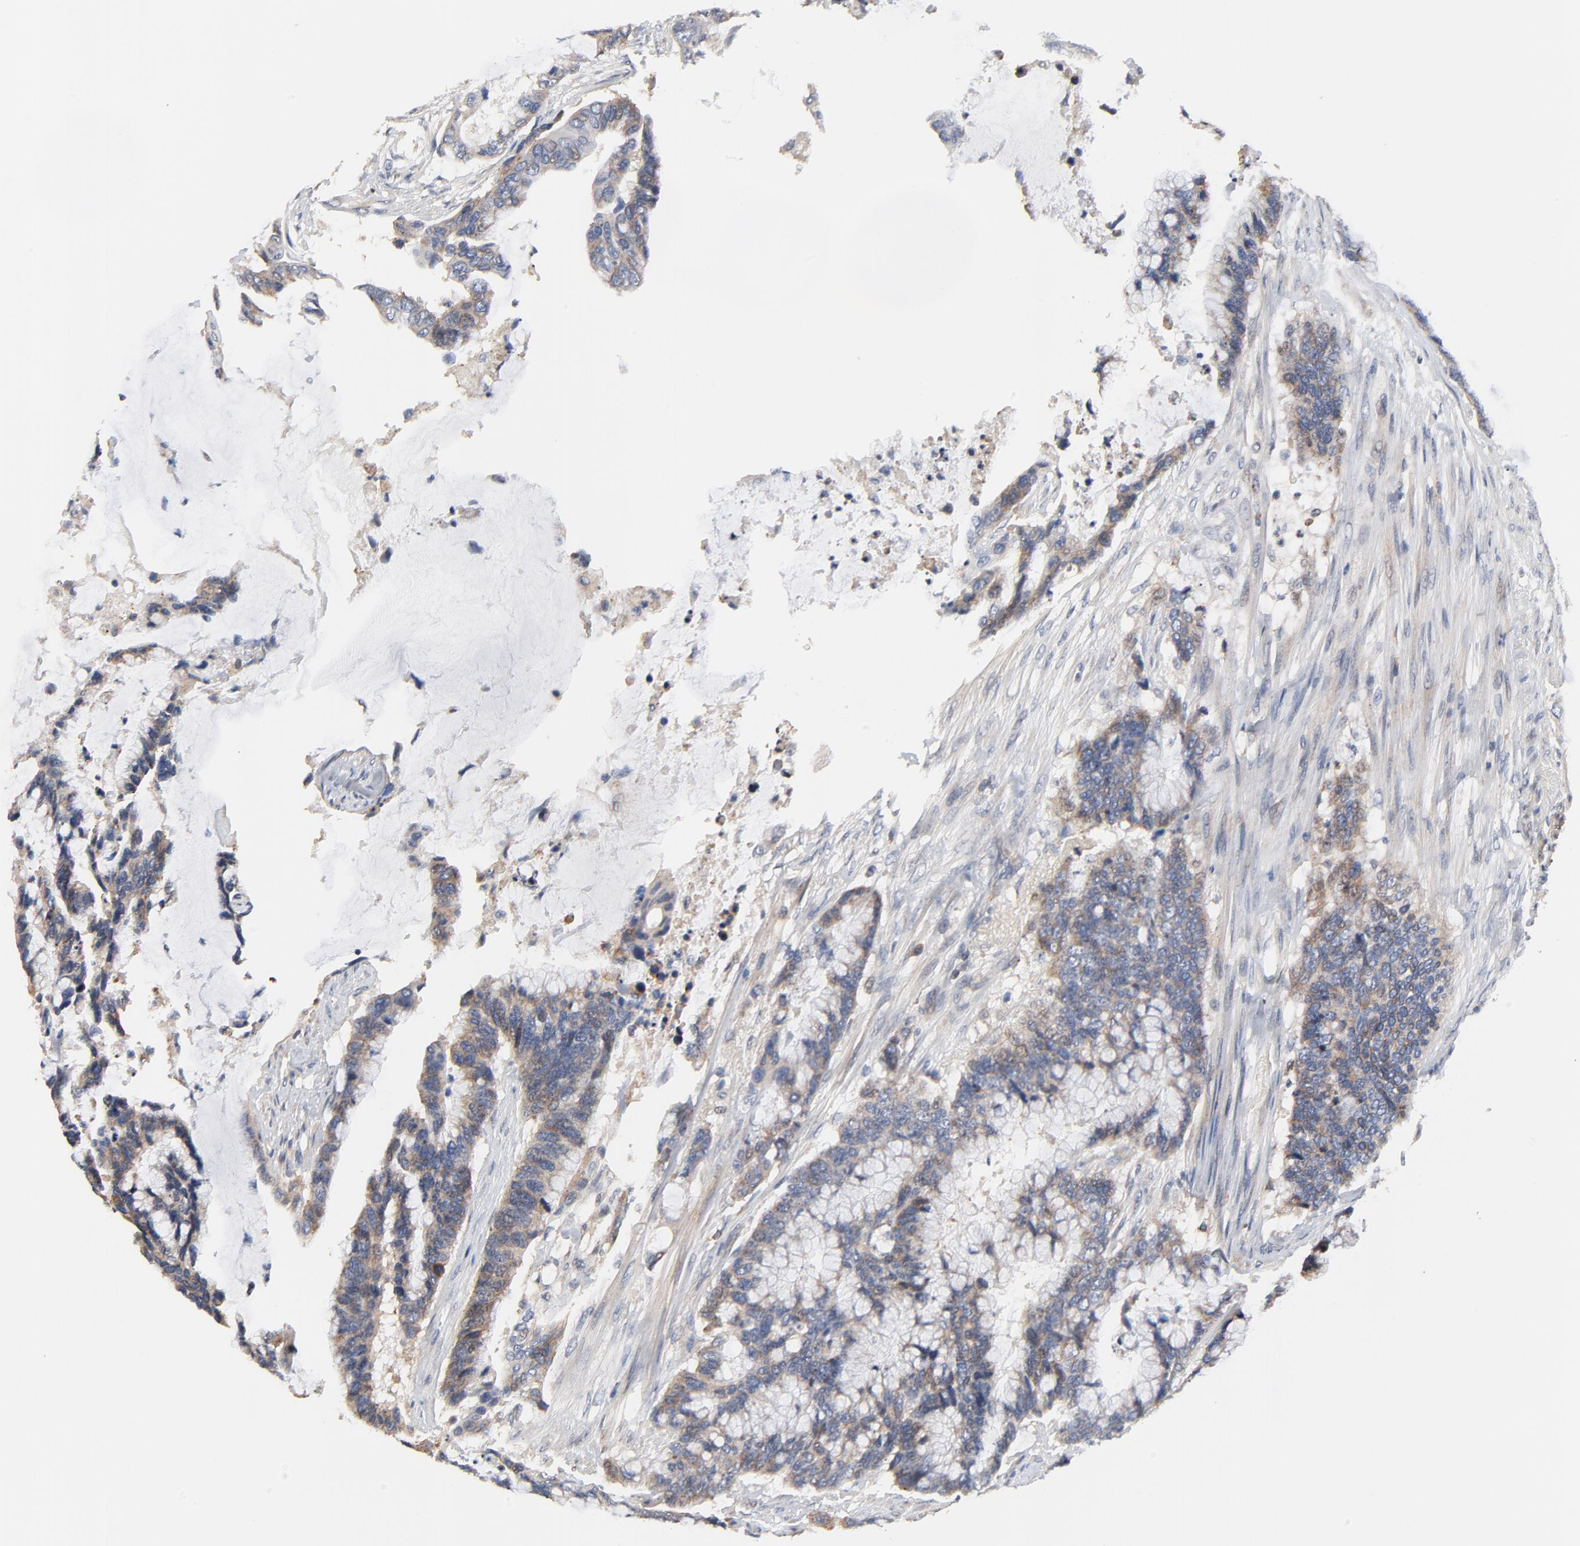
{"staining": {"intensity": "moderate", "quantity": "25%-75%", "location": "cytoplasmic/membranous"}, "tissue": "colorectal cancer", "cell_type": "Tumor cells", "image_type": "cancer", "snomed": [{"axis": "morphology", "description": "Adenocarcinoma, NOS"}, {"axis": "topography", "description": "Rectum"}], "caption": "Immunohistochemistry of human adenocarcinoma (colorectal) demonstrates medium levels of moderate cytoplasmic/membranous staining in about 25%-75% of tumor cells. (brown staining indicates protein expression, while blue staining denotes nuclei).", "gene": "SKAP1", "patient": {"sex": "female", "age": 59}}